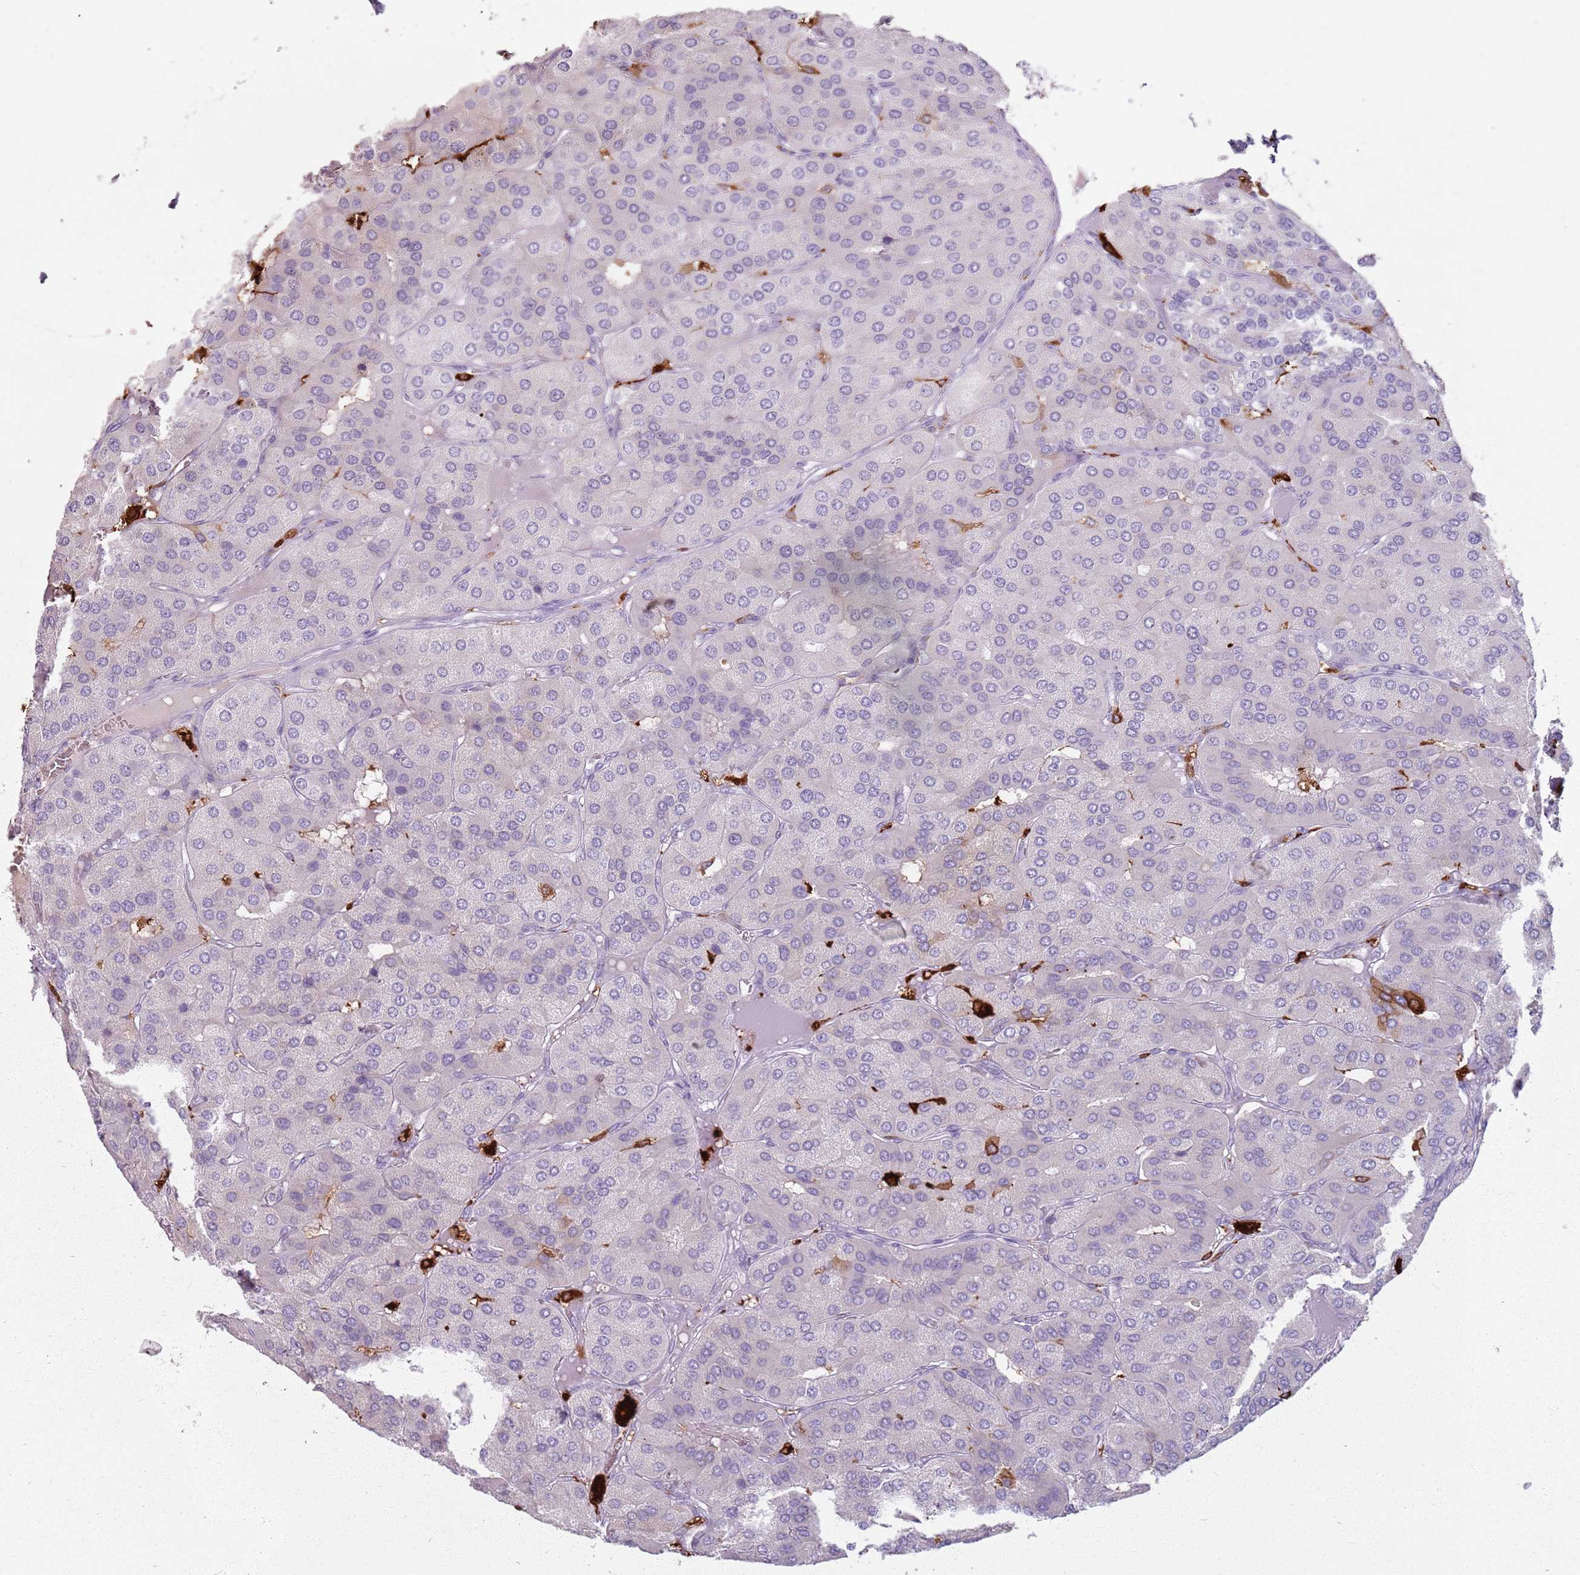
{"staining": {"intensity": "negative", "quantity": "none", "location": "none"}, "tissue": "parathyroid gland", "cell_type": "Glandular cells", "image_type": "normal", "snomed": [{"axis": "morphology", "description": "Normal tissue, NOS"}, {"axis": "morphology", "description": "Adenoma, NOS"}, {"axis": "topography", "description": "Parathyroid gland"}], "caption": "This photomicrograph is of benign parathyroid gland stained with immunohistochemistry to label a protein in brown with the nuclei are counter-stained blue. There is no expression in glandular cells.", "gene": "GDPGP1", "patient": {"sex": "female", "age": 86}}